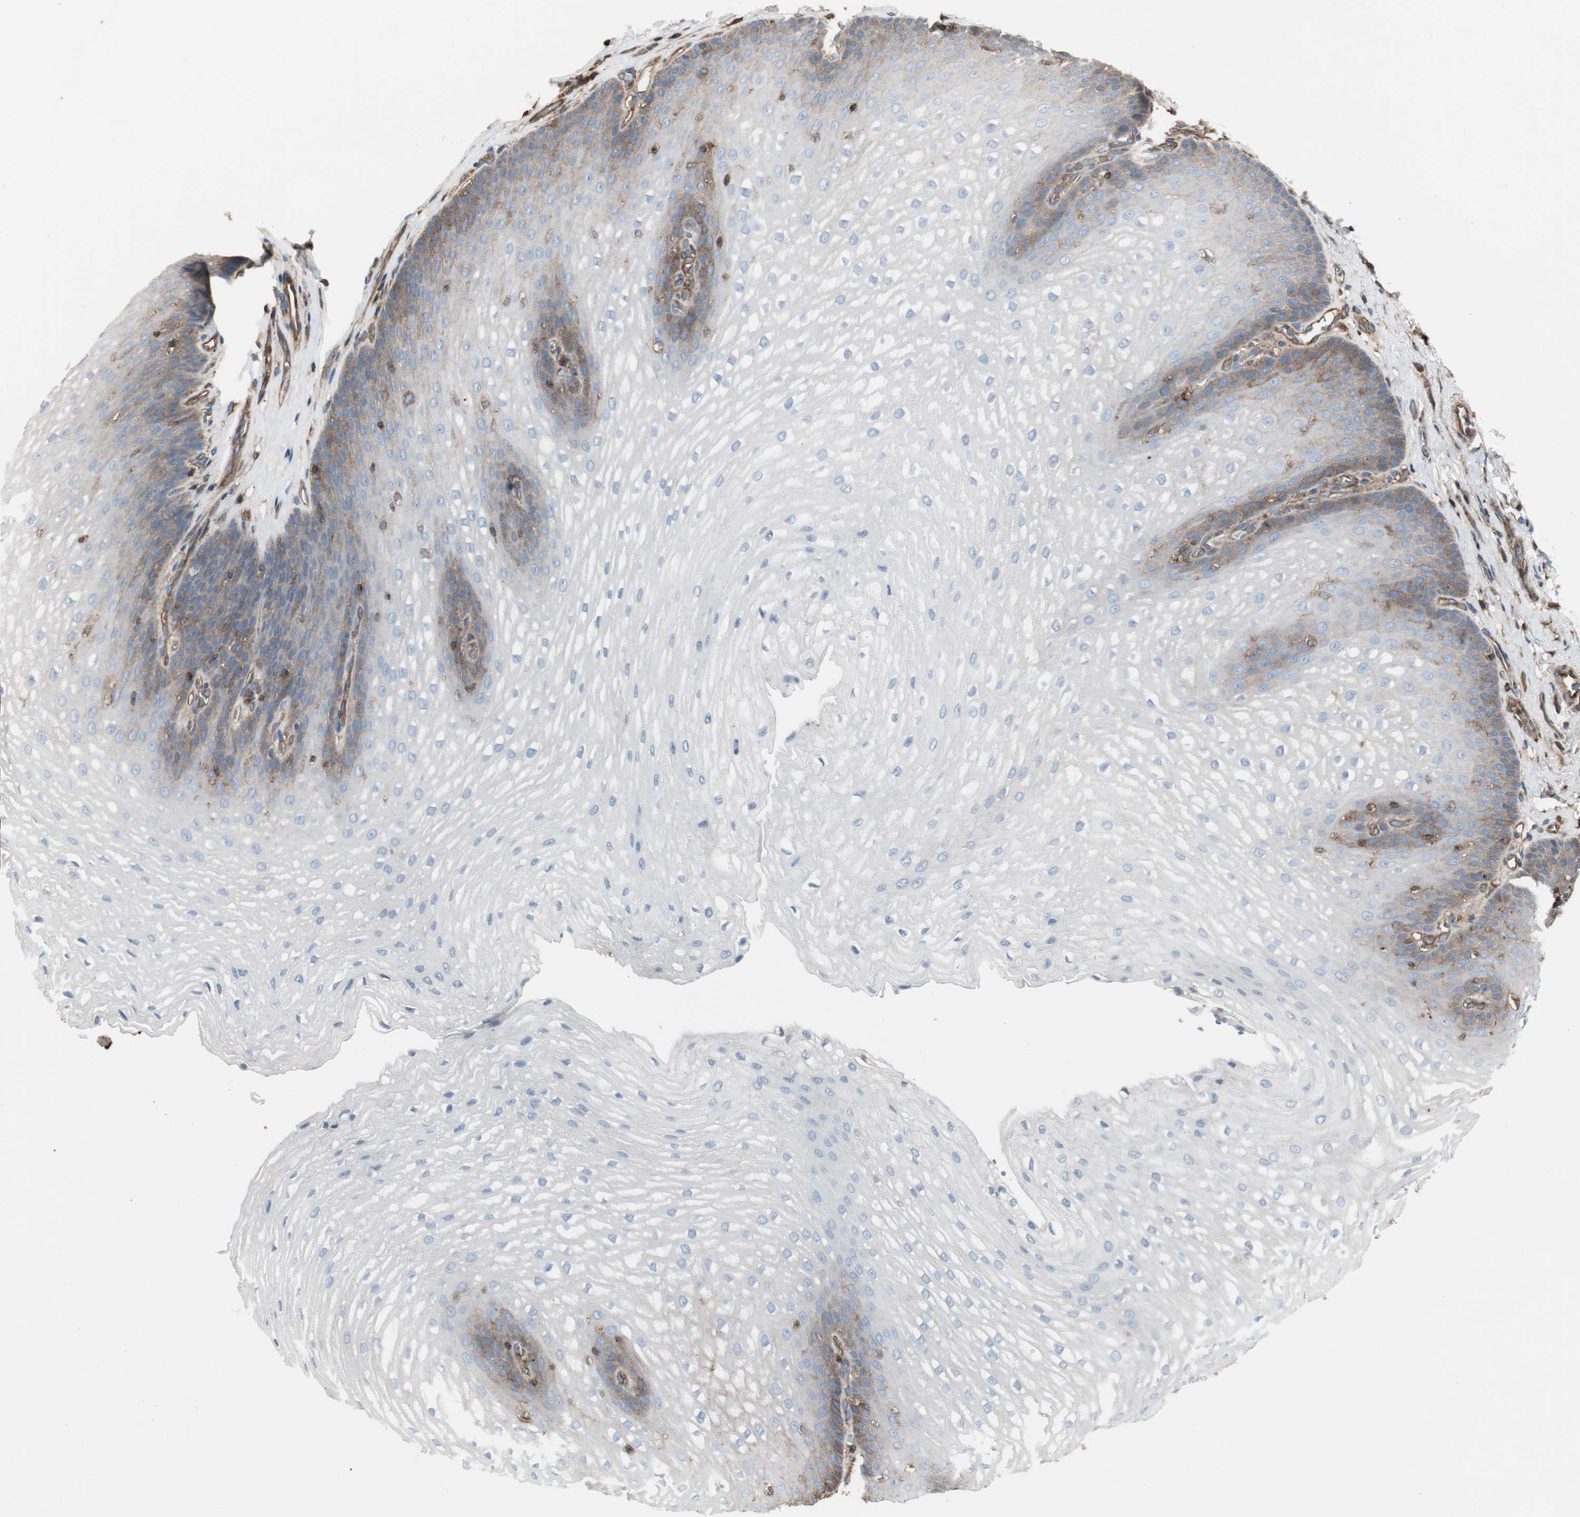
{"staining": {"intensity": "strong", "quantity": "<25%", "location": "cytoplasmic/membranous"}, "tissue": "esophagus", "cell_type": "Squamous epithelial cells", "image_type": "normal", "snomed": [{"axis": "morphology", "description": "Normal tissue, NOS"}, {"axis": "topography", "description": "Esophagus"}], "caption": "The histopathology image reveals a brown stain indicating the presence of a protein in the cytoplasmic/membranous of squamous epithelial cells in esophagus.", "gene": "B2M", "patient": {"sex": "male", "age": 48}}